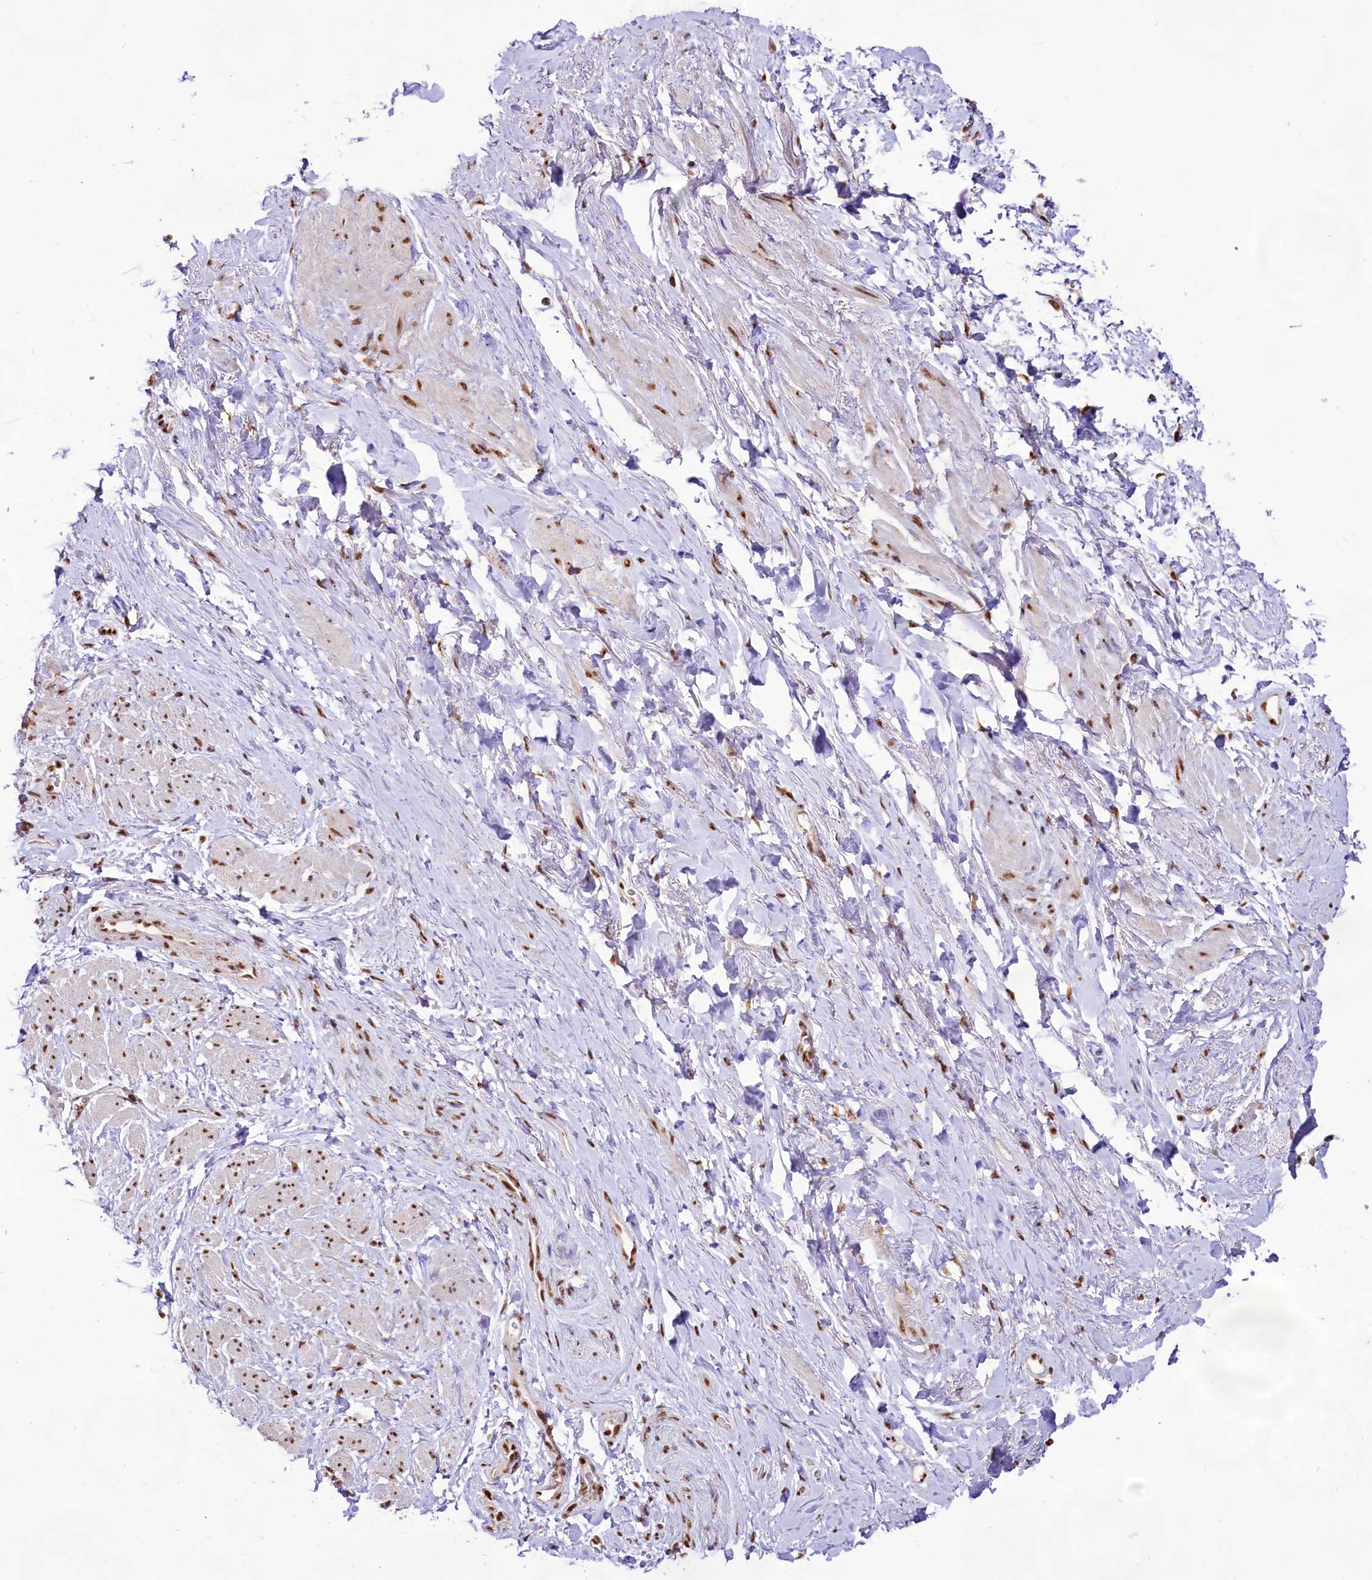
{"staining": {"intensity": "moderate", "quantity": ">75%", "location": "nuclear"}, "tissue": "smooth muscle", "cell_type": "Smooth muscle cells", "image_type": "normal", "snomed": [{"axis": "morphology", "description": "Normal tissue, NOS"}, {"axis": "topography", "description": "Smooth muscle"}, {"axis": "topography", "description": "Peripheral nerve tissue"}], "caption": "High-power microscopy captured an immunohistochemistry (IHC) histopathology image of normal smooth muscle, revealing moderate nuclear expression in about >75% of smooth muscle cells.", "gene": "HIRA", "patient": {"sex": "male", "age": 69}}